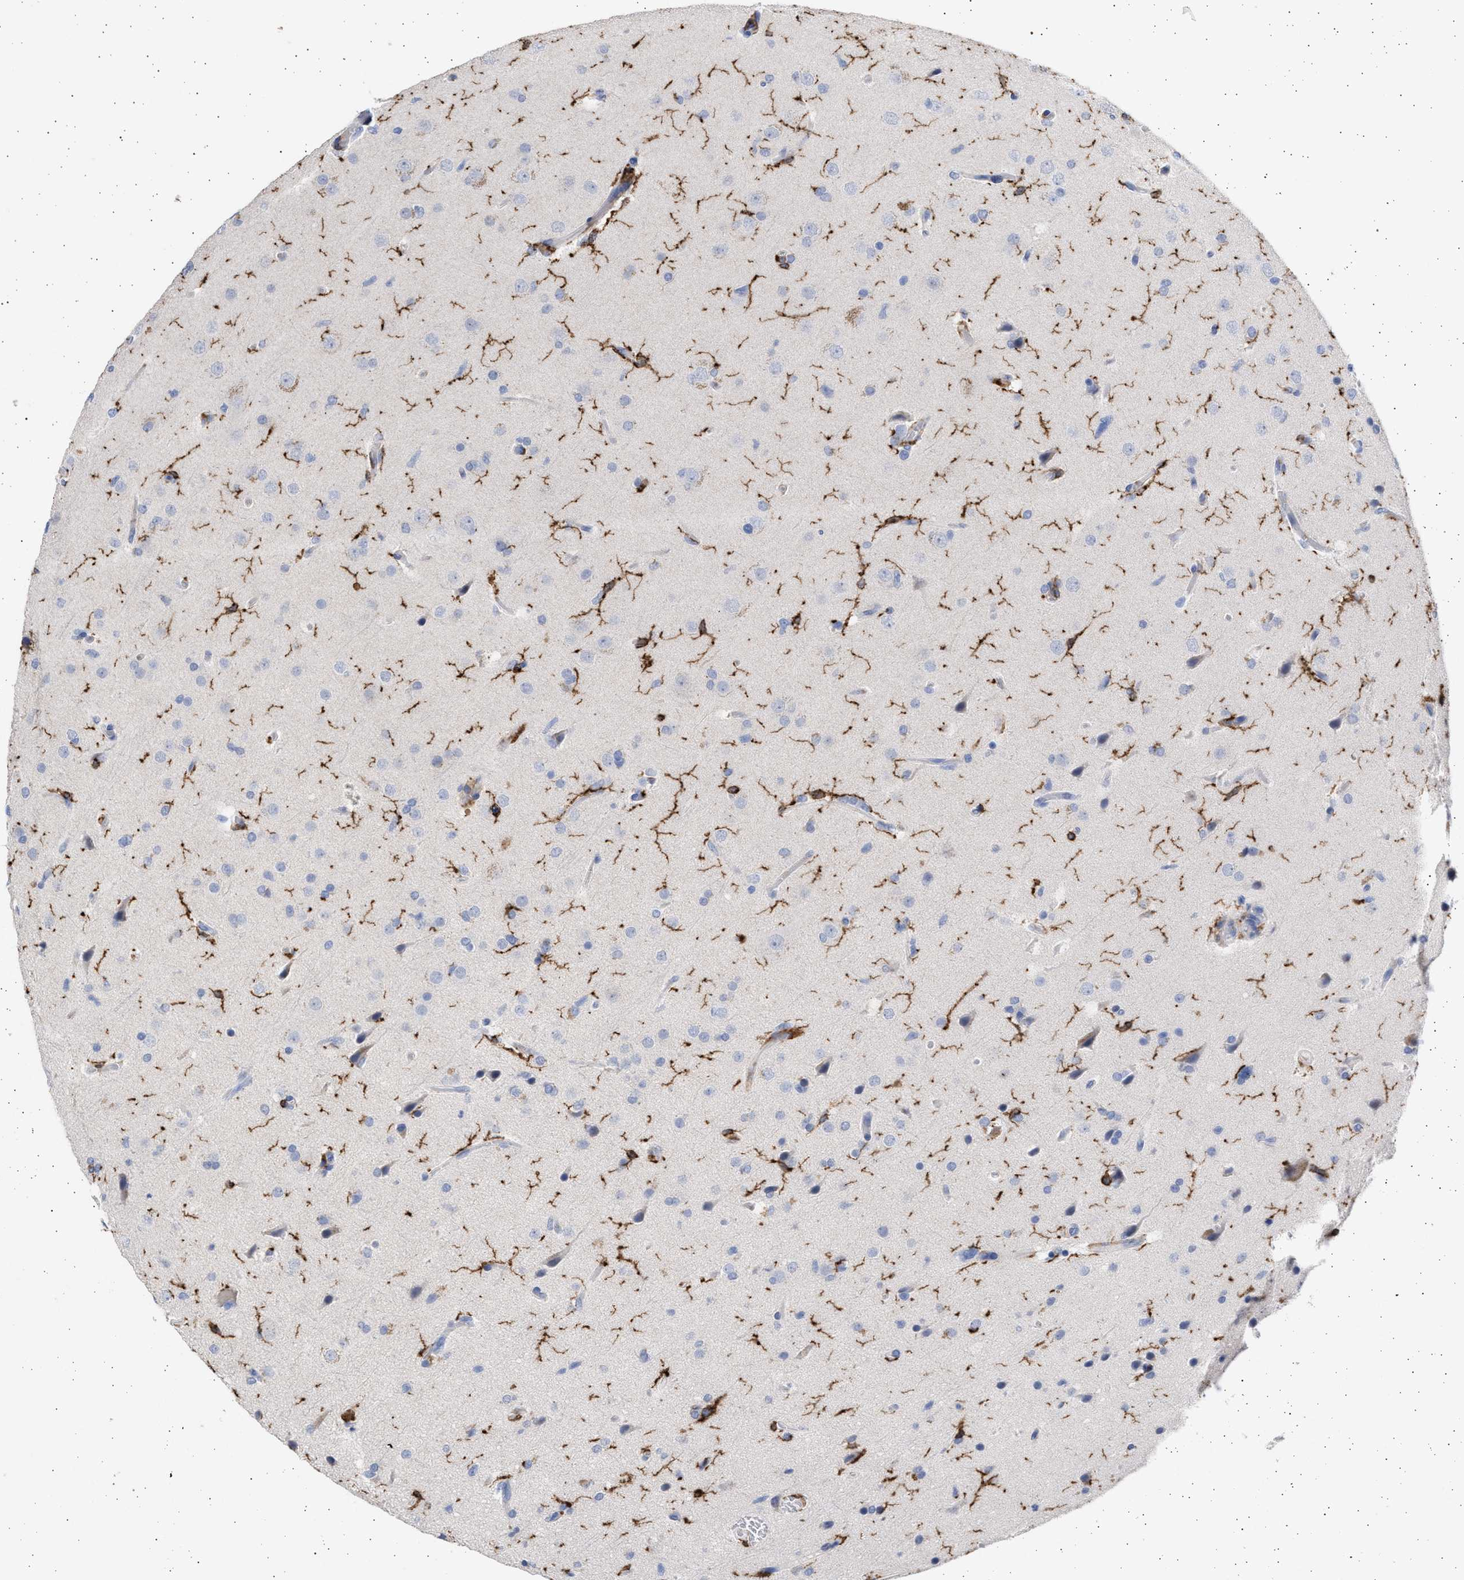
{"staining": {"intensity": "negative", "quantity": "none", "location": "none"}, "tissue": "glioma", "cell_type": "Tumor cells", "image_type": "cancer", "snomed": [{"axis": "morphology", "description": "Glioma, malignant, High grade"}, {"axis": "topography", "description": "Brain"}], "caption": "High power microscopy histopathology image of an immunohistochemistry (IHC) image of glioma, revealing no significant expression in tumor cells. Nuclei are stained in blue.", "gene": "FCER1A", "patient": {"sex": "male", "age": 33}}